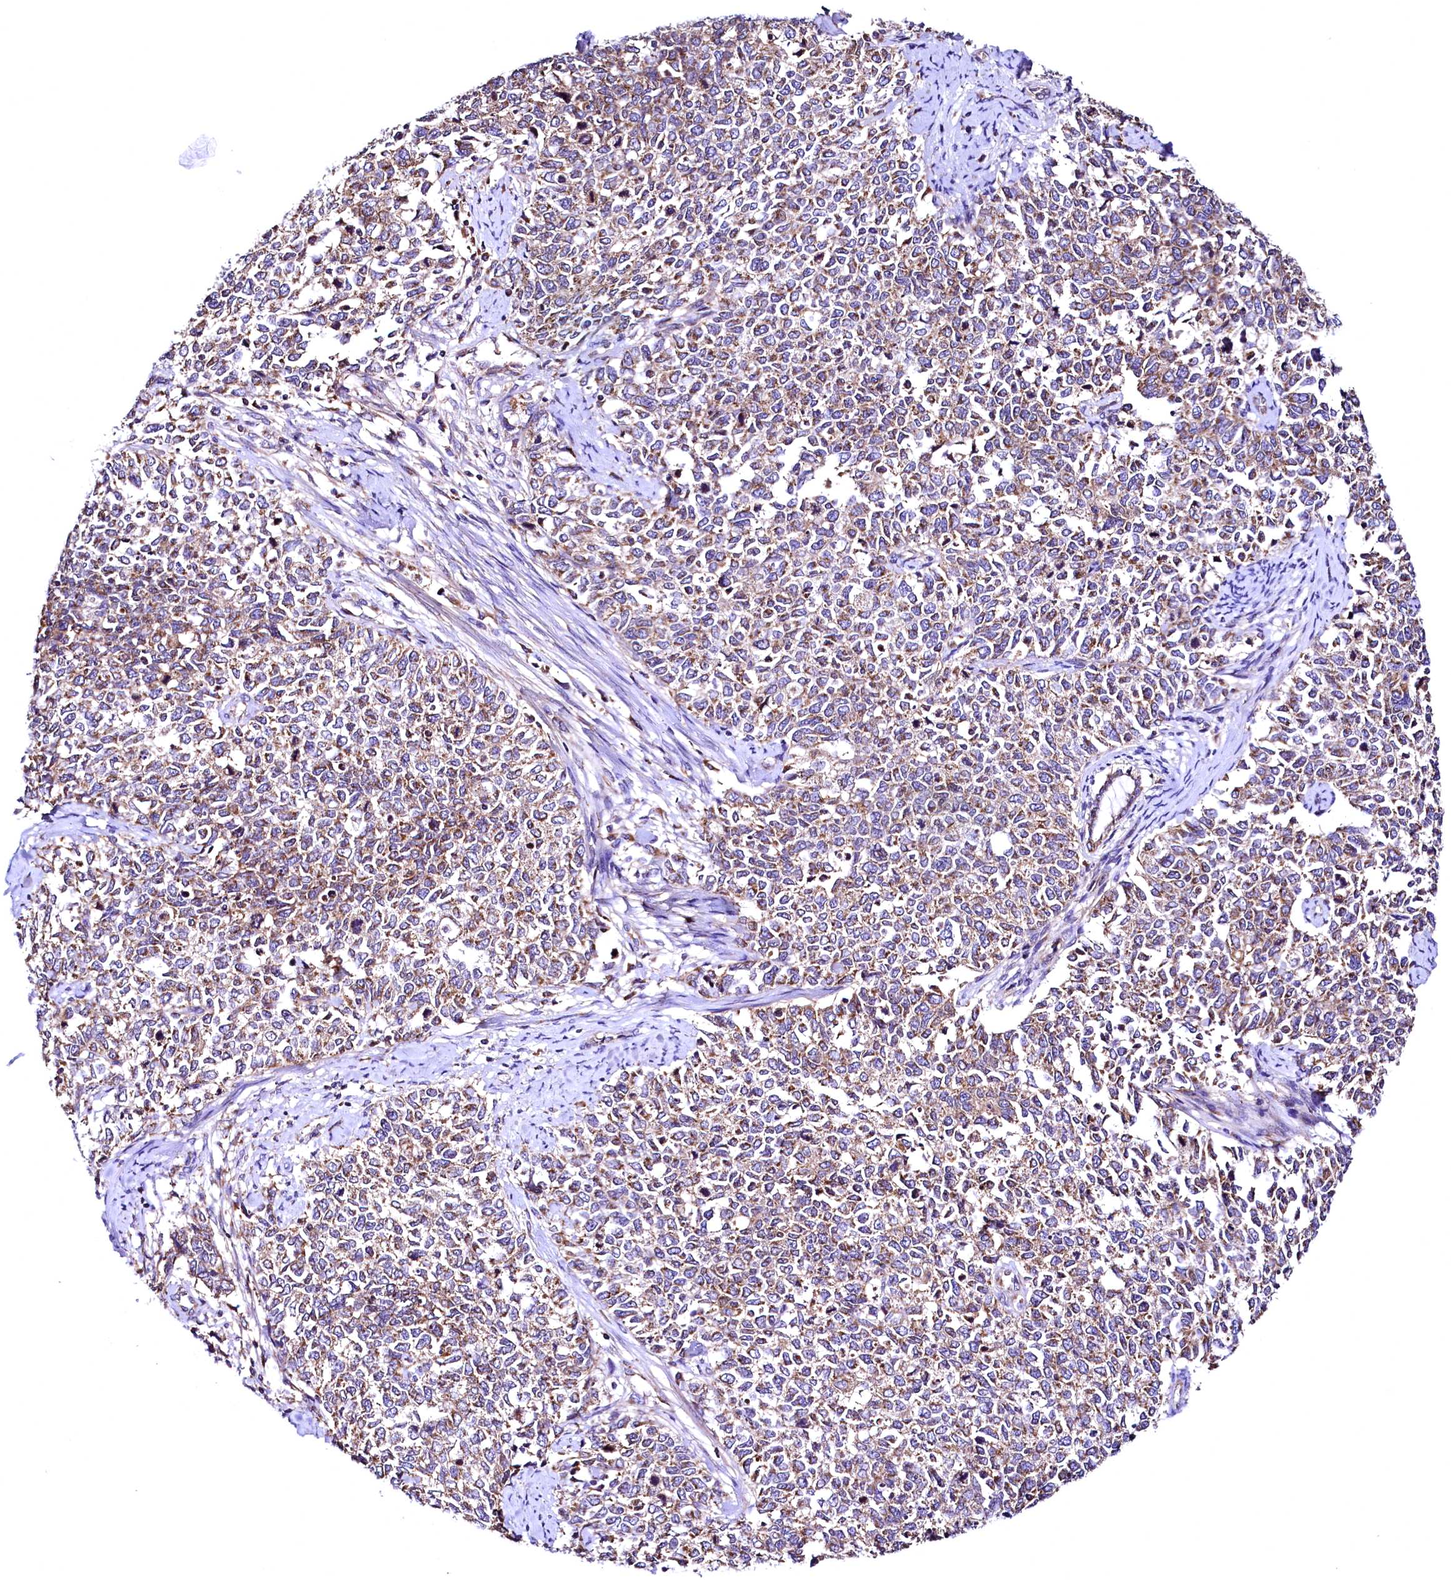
{"staining": {"intensity": "weak", "quantity": ">75%", "location": "cytoplasmic/membranous"}, "tissue": "cervical cancer", "cell_type": "Tumor cells", "image_type": "cancer", "snomed": [{"axis": "morphology", "description": "Squamous cell carcinoma, NOS"}, {"axis": "topography", "description": "Cervix"}], "caption": "DAB immunohistochemical staining of cervical cancer shows weak cytoplasmic/membranous protein staining in approximately >75% of tumor cells.", "gene": "MRPL57", "patient": {"sex": "female", "age": 63}}